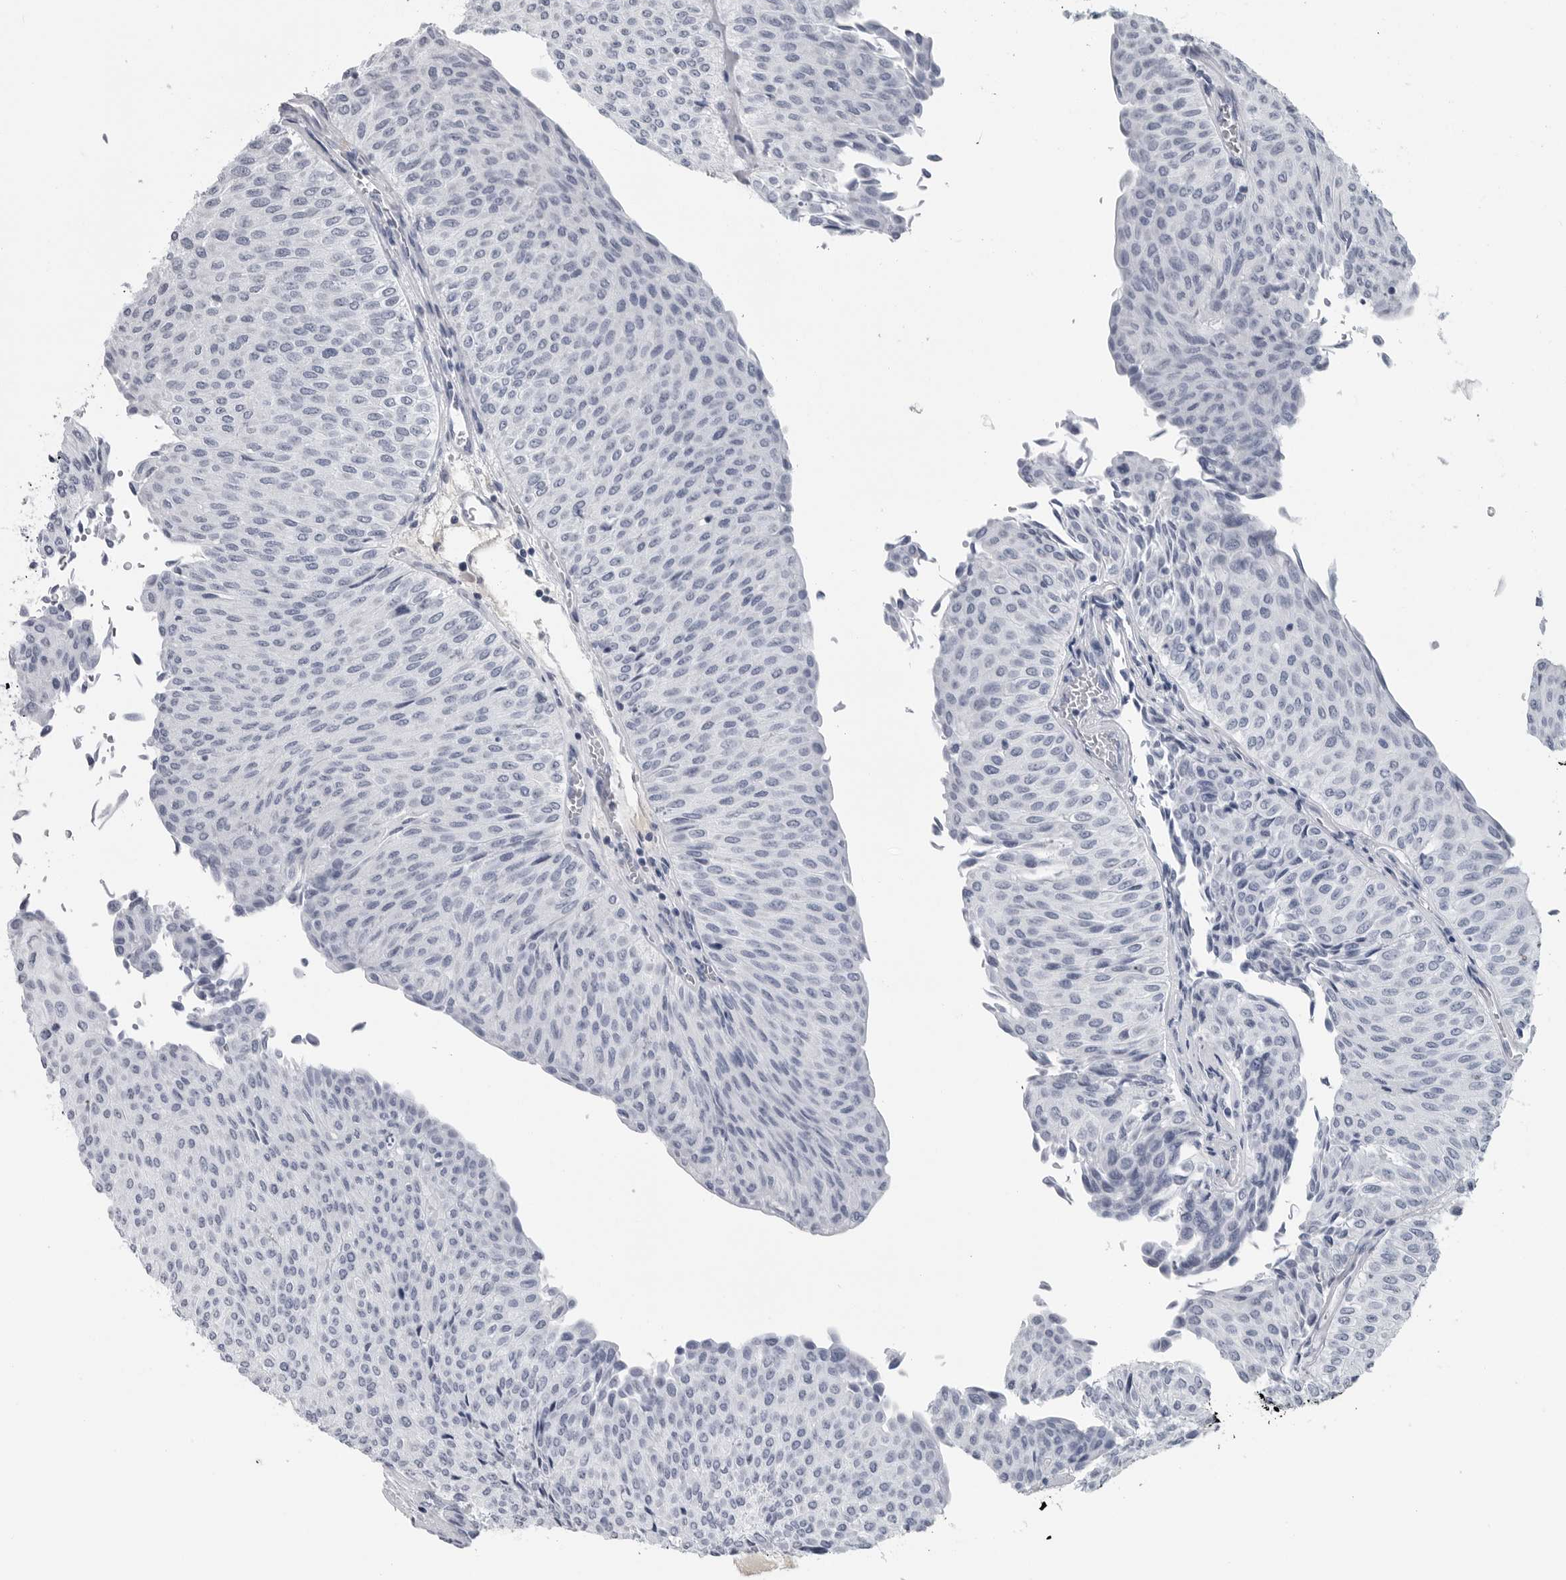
{"staining": {"intensity": "negative", "quantity": "none", "location": "none"}, "tissue": "urothelial cancer", "cell_type": "Tumor cells", "image_type": "cancer", "snomed": [{"axis": "morphology", "description": "Urothelial carcinoma, Low grade"}, {"axis": "topography", "description": "Urinary bladder"}], "caption": "Urothelial cancer stained for a protein using immunohistochemistry exhibits no staining tumor cells.", "gene": "AMPD1", "patient": {"sex": "male", "age": 78}}